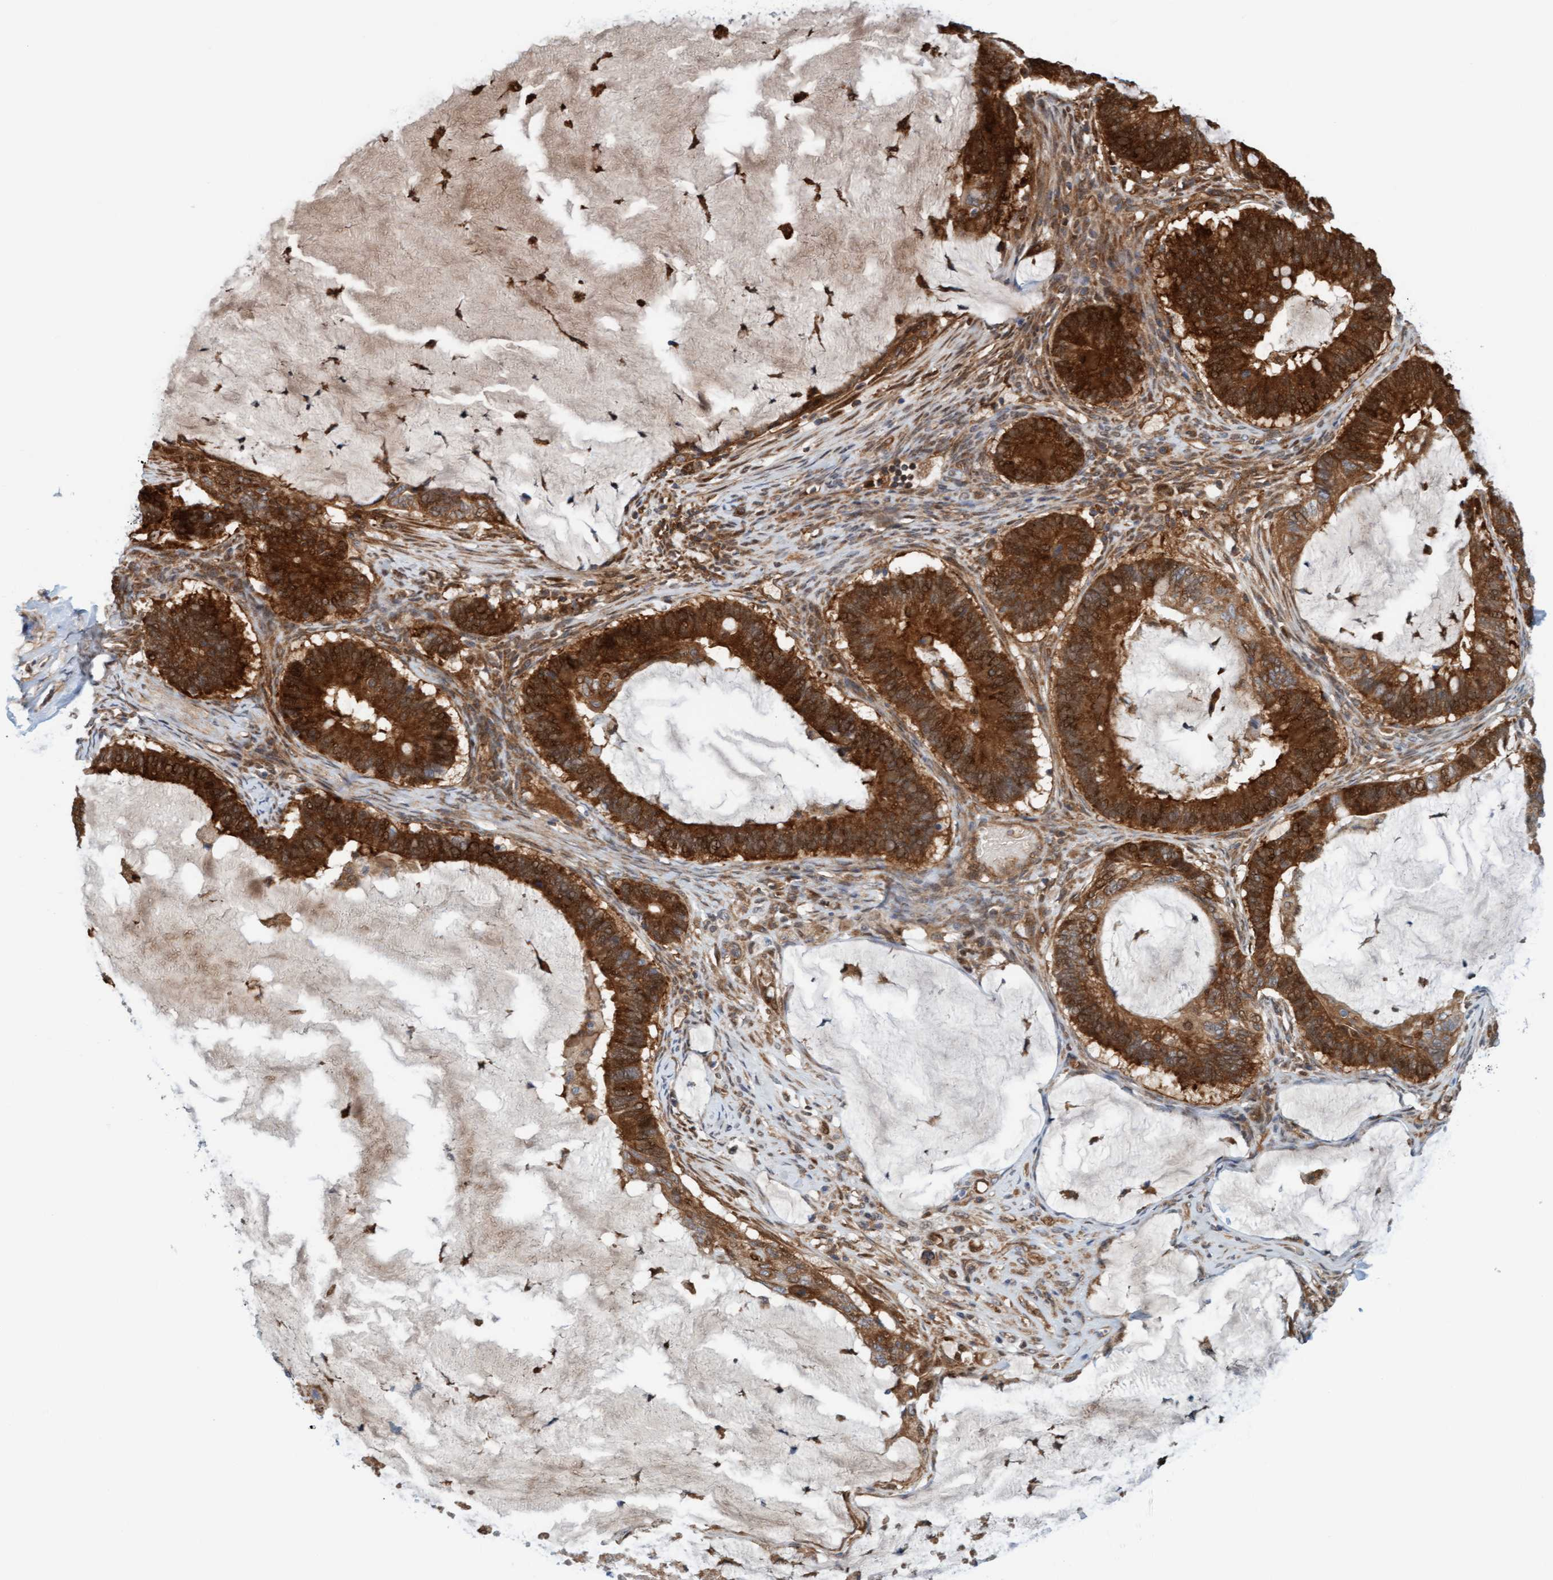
{"staining": {"intensity": "strong", "quantity": ">75%", "location": "cytoplasmic/membranous"}, "tissue": "ovarian cancer", "cell_type": "Tumor cells", "image_type": "cancer", "snomed": [{"axis": "morphology", "description": "Cystadenocarcinoma, mucinous, NOS"}, {"axis": "topography", "description": "Ovary"}], "caption": "An image showing strong cytoplasmic/membranous positivity in about >75% of tumor cells in ovarian cancer, as visualized by brown immunohistochemical staining.", "gene": "EIF4EBP1", "patient": {"sex": "female", "age": 61}}